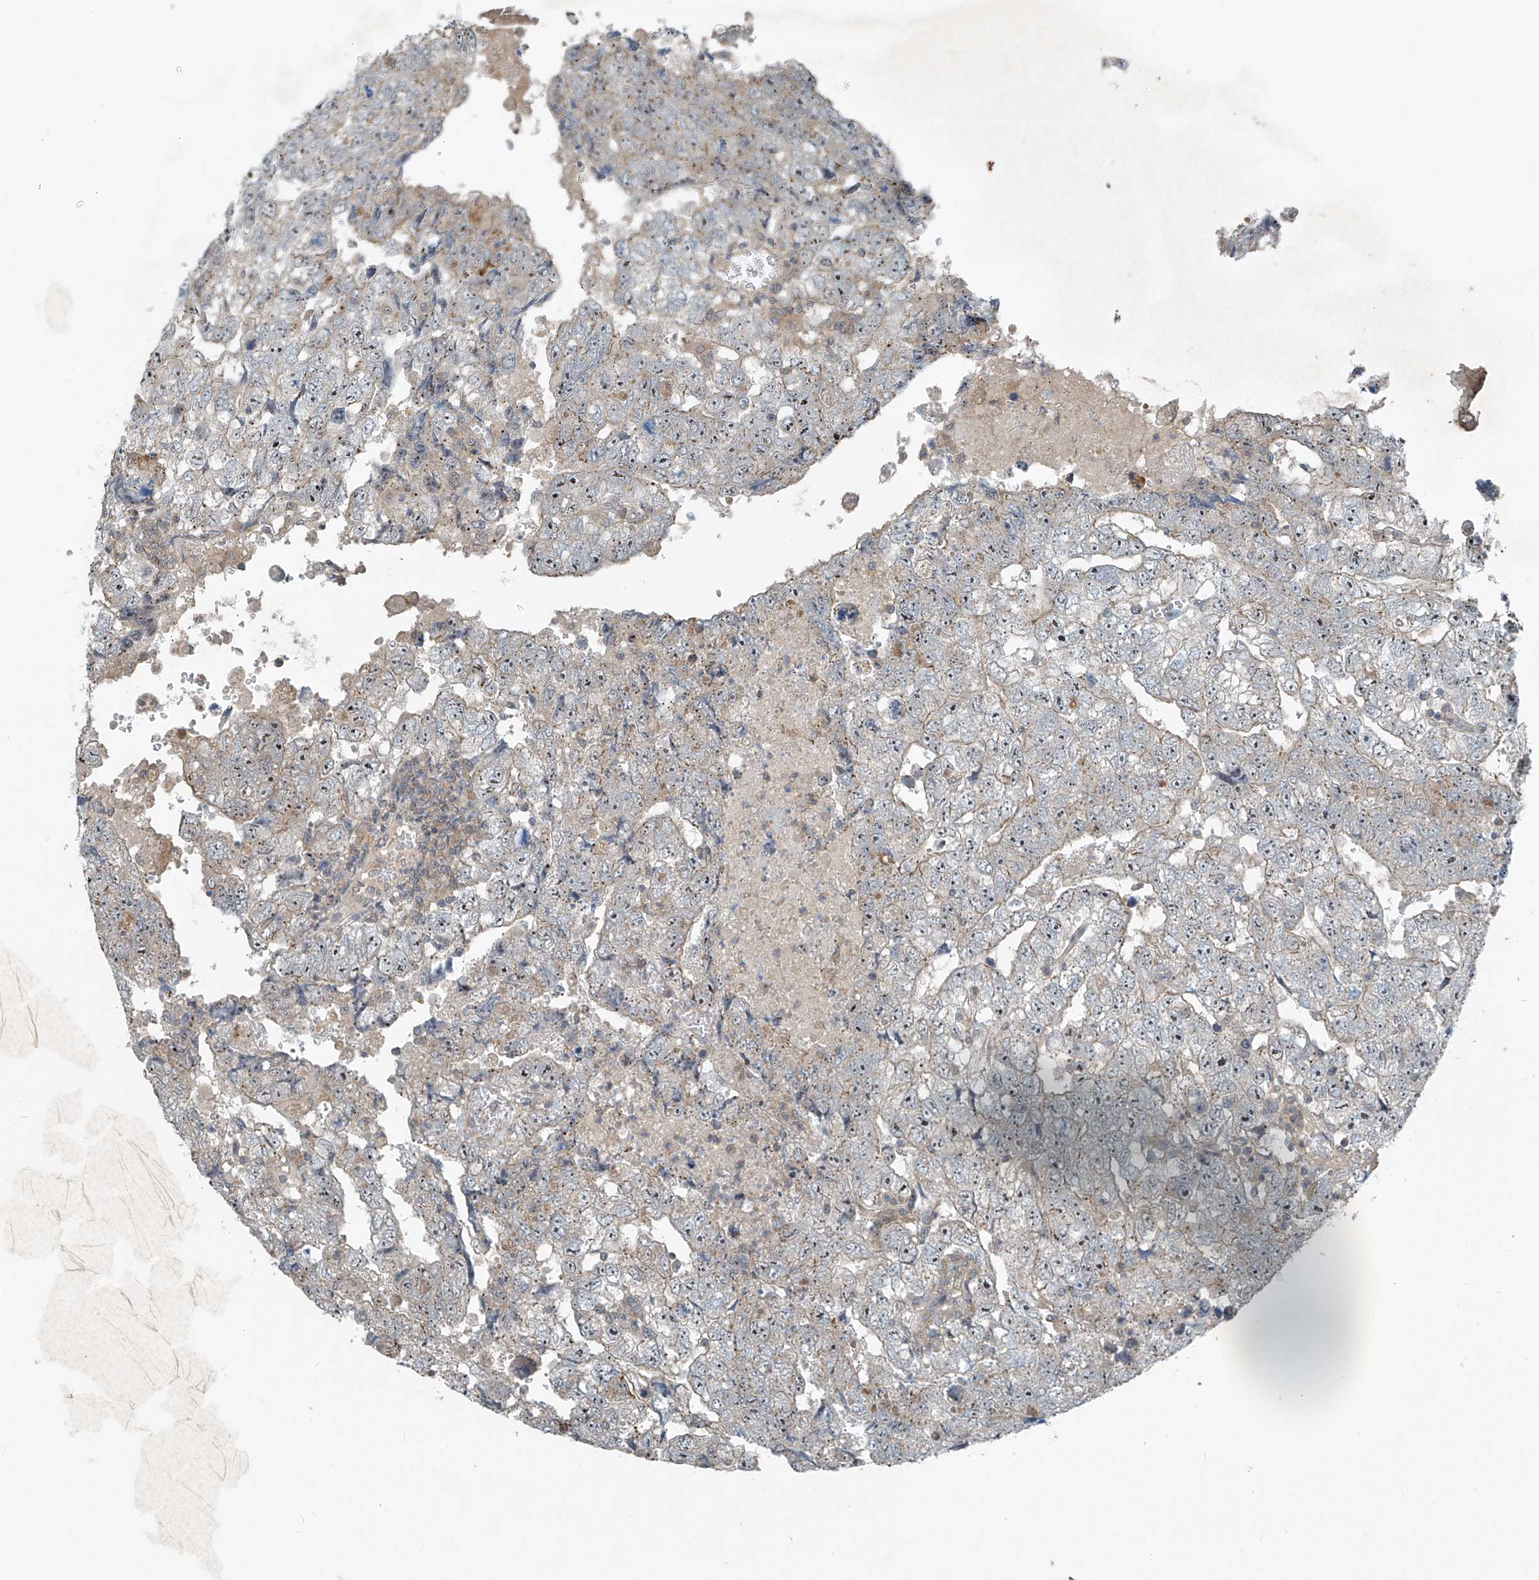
{"staining": {"intensity": "weak", "quantity": "25%-75%", "location": "nuclear"}, "tissue": "testis cancer", "cell_type": "Tumor cells", "image_type": "cancer", "snomed": [{"axis": "morphology", "description": "Carcinoma, Embryonal, NOS"}, {"axis": "topography", "description": "Testis"}], "caption": "The histopathology image shows immunohistochemical staining of testis cancer. There is weak nuclear staining is present in about 25%-75% of tumor cells. The protein is shown in brown color, while the nuclei are stained blue.", "gene": "PPCS", "patient": {"sex": "male", "age": 36}}